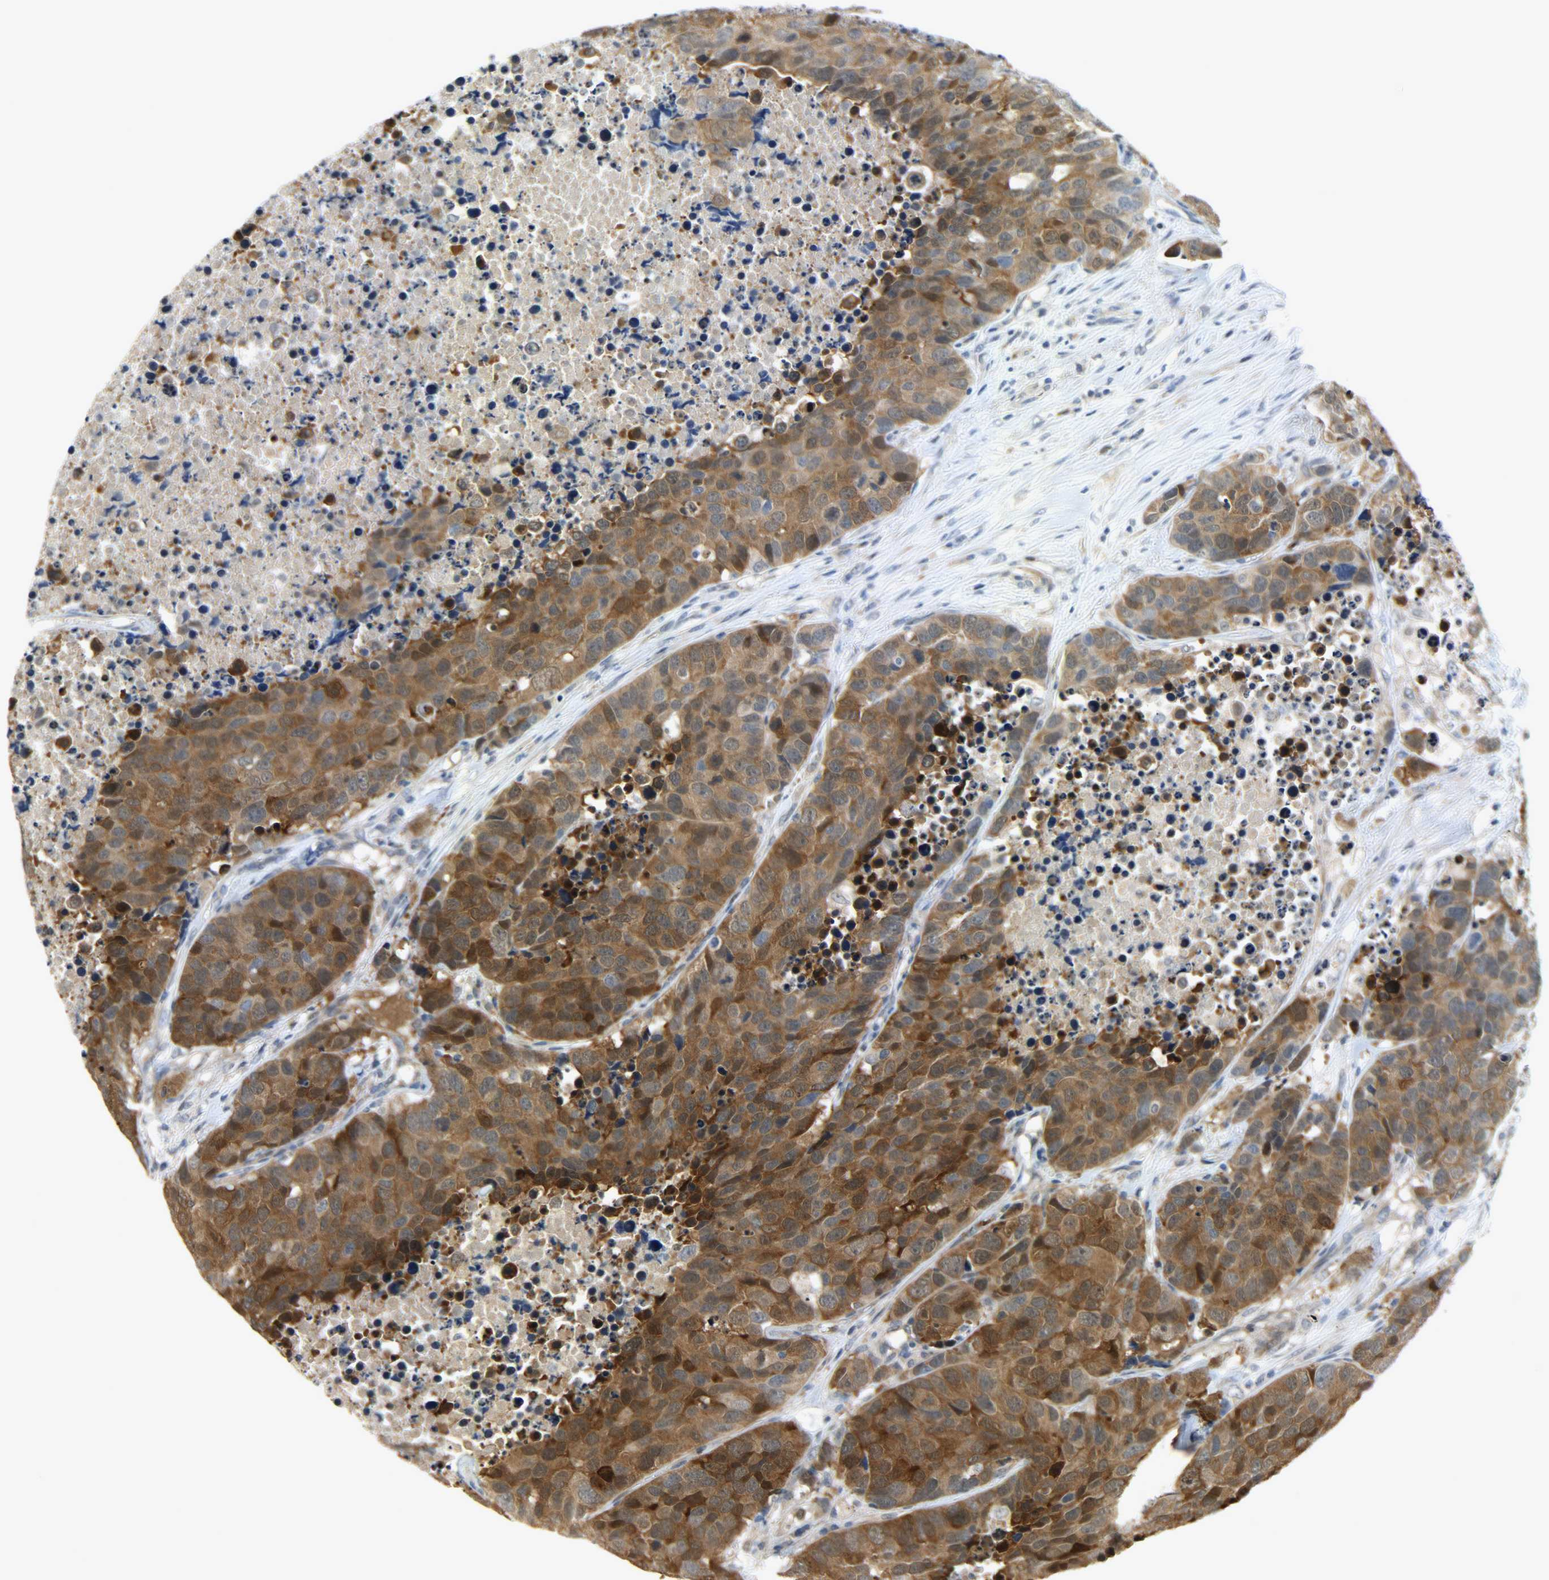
{"staining": {"intensity": "strong", "quantity": ">75%", "location": "cytoplasmic/membranous"}, "tissue": "carcinoid", "cell_type": "Tumor cells", "image_type": "cancer", "snomed": [{"axis": "morphology", "description": "Carcinoid, malignant, NOS"}, {"axis": "topography", "description": "Lung"}], "caption": "Strong cytoplasmic/membranous protein staining is appreciated in about >75% of tumor cells in carcinoid.", "gene": "EIF4EBP1", "patient": {"sex": "male", "age": 60}}